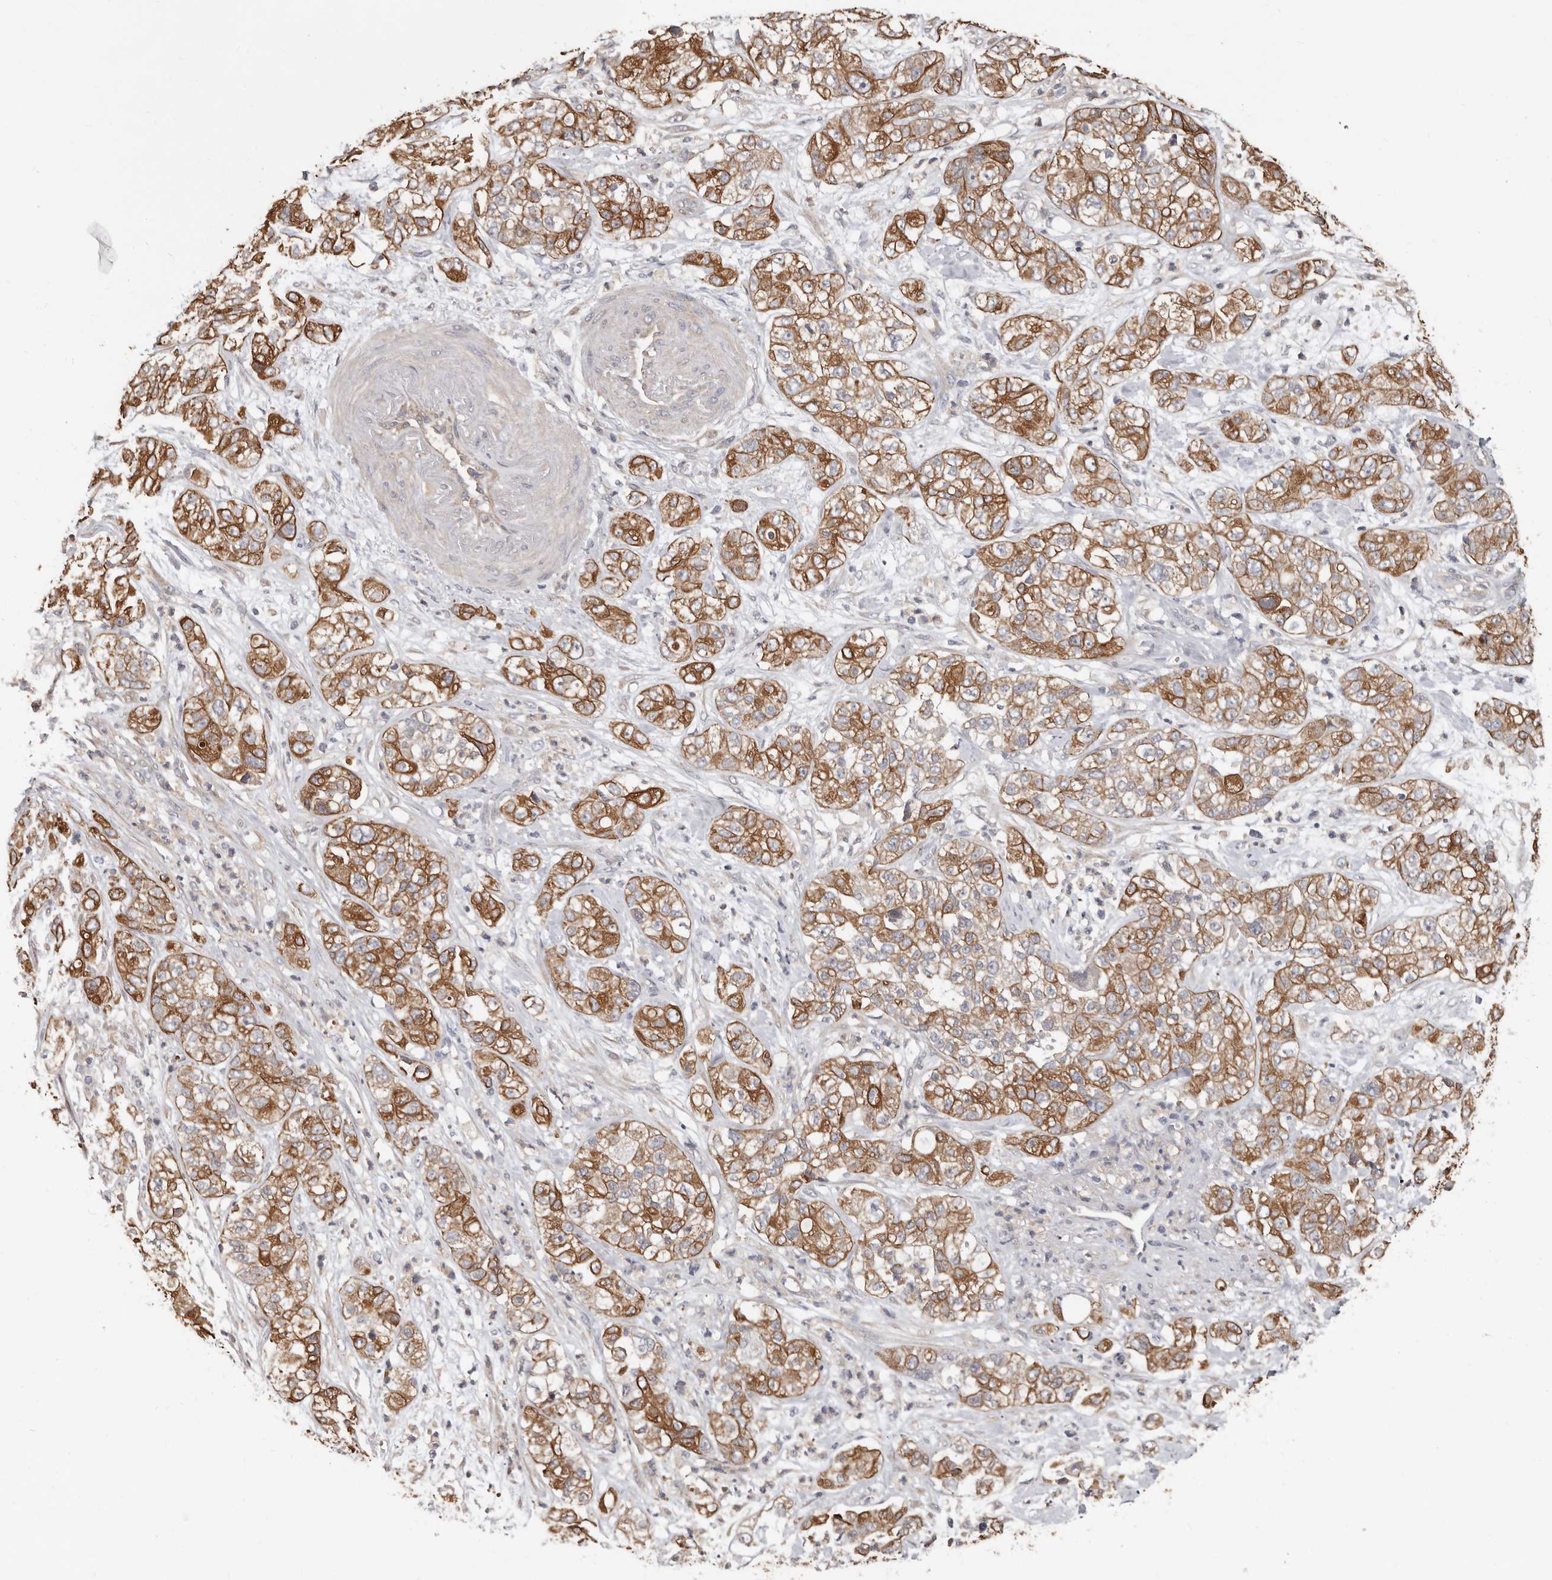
{"staining": {"intensity": "moderate", "quantity": ">75%", "location": "cytoplasmic/membranous"}, "tissue": "pancreatic cancer", "cell_type": "Tumor cells", "image_type": "cancer", "snomed": [{"axis": "morphology", "description": "Adenocarcinoma, NOS"}, {"axis": "topography", "description": "Pancreas"}], "caption": "Human pancreatic adenocarcinoma stained with a protein marker reveals moderate staining in tumor cells.", "gene": "MRPL18", "patient": {"sex": "female", "age": 78}}